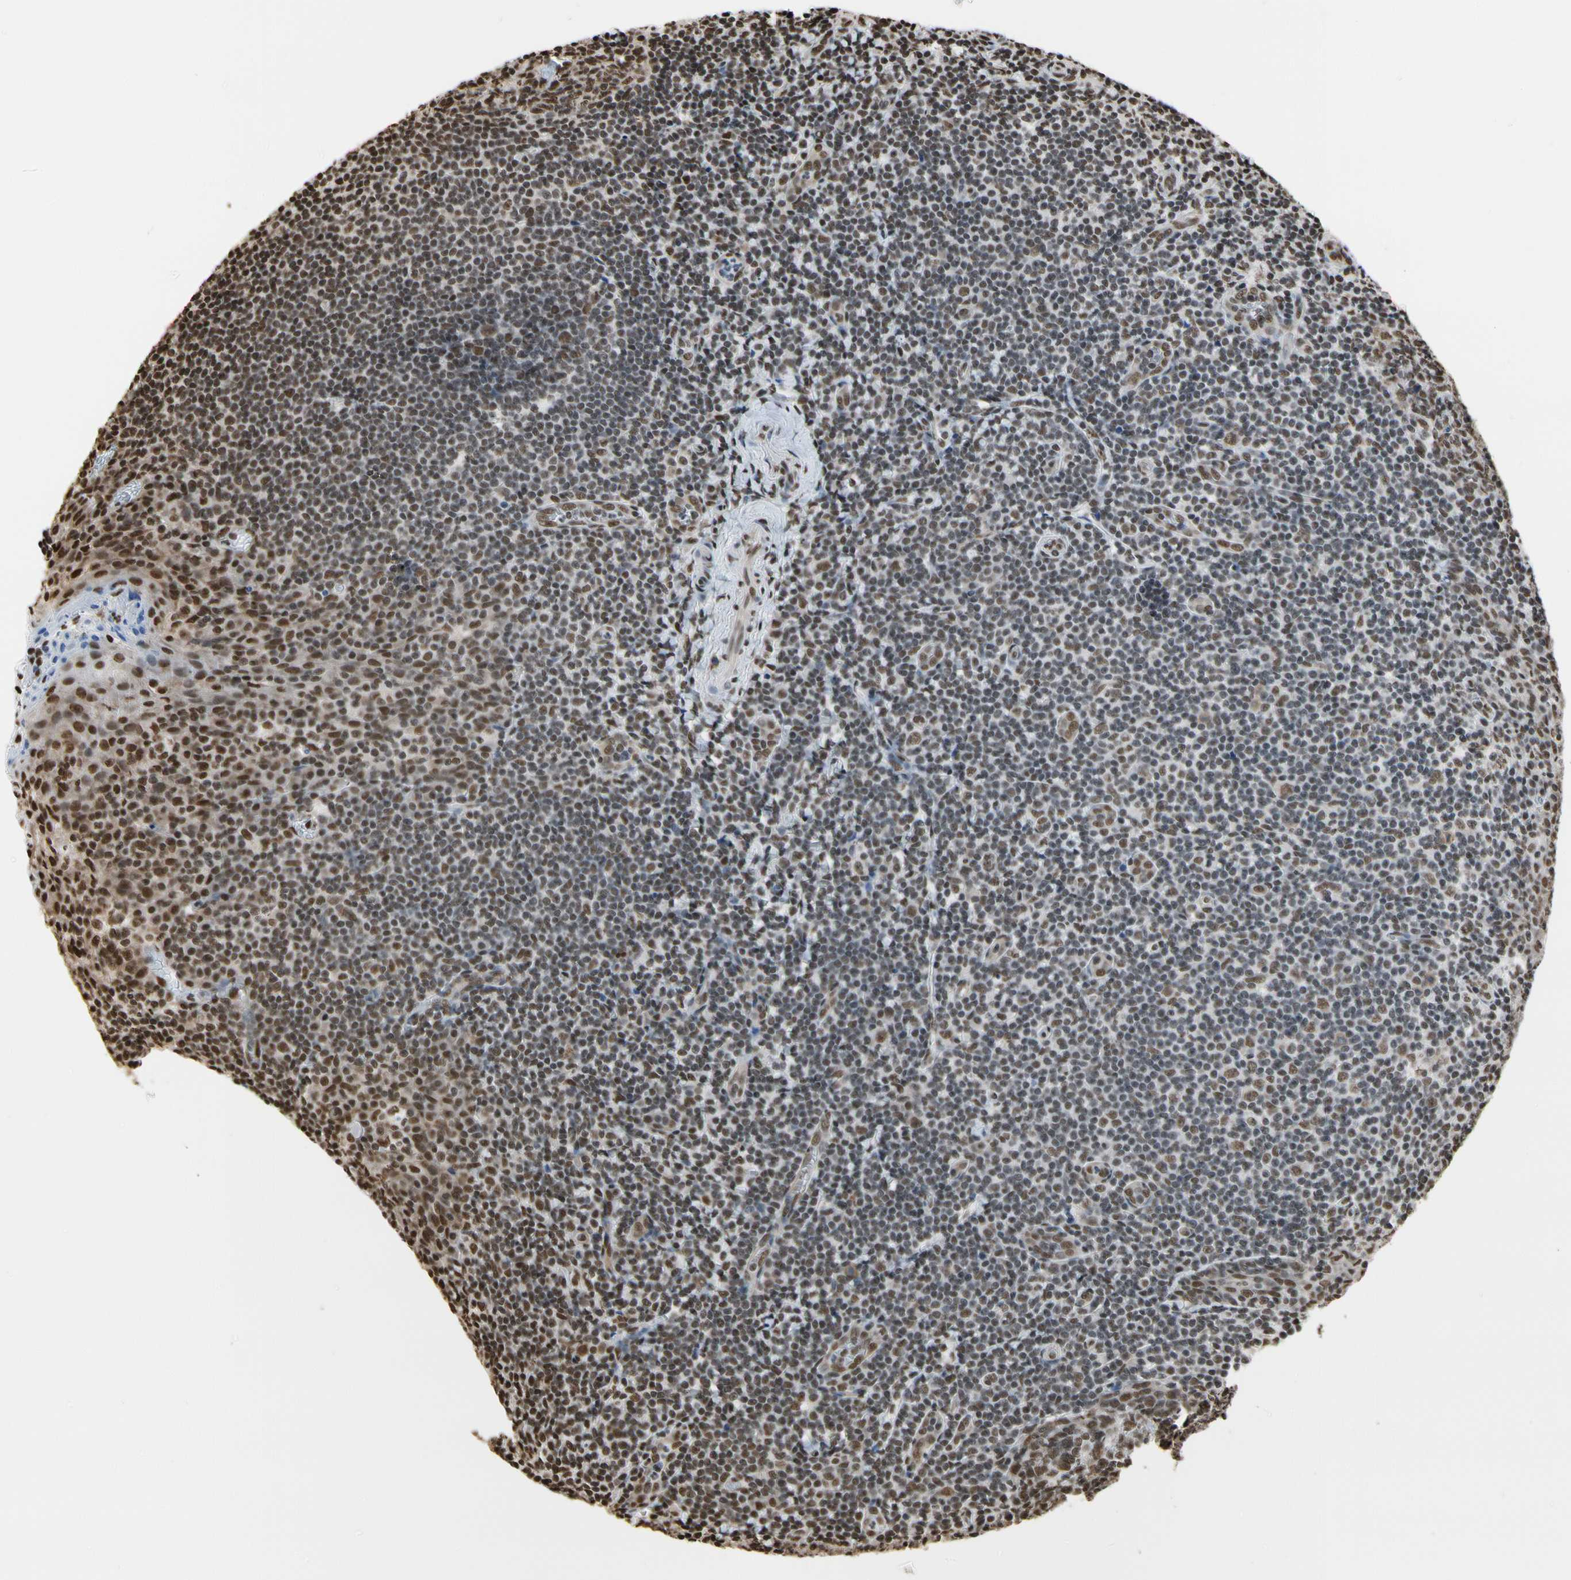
{"staining": {"intensity": "moderate", "quantity": ">75%", "location": "nuclear"}, "tissue": "tonsil", "cell_type": "Germinal center cells", "image_type": "normal", "snomed": [{"axis": "morphology", "description": "Normal tissue, NOS"}, {"axis": "topography", "description": "Tonsil"}], "caption": "Immunohistochemical staining of unremarkable human tonsil demonstrates >75% levels of moderate nuclear protein staining in approximately >75% of germinal center cells. (Brightfield microscopy of DAB IHC at high magnification).", "gene": "HNRNPK", "patient": {"sex": "male", "age": 31}}